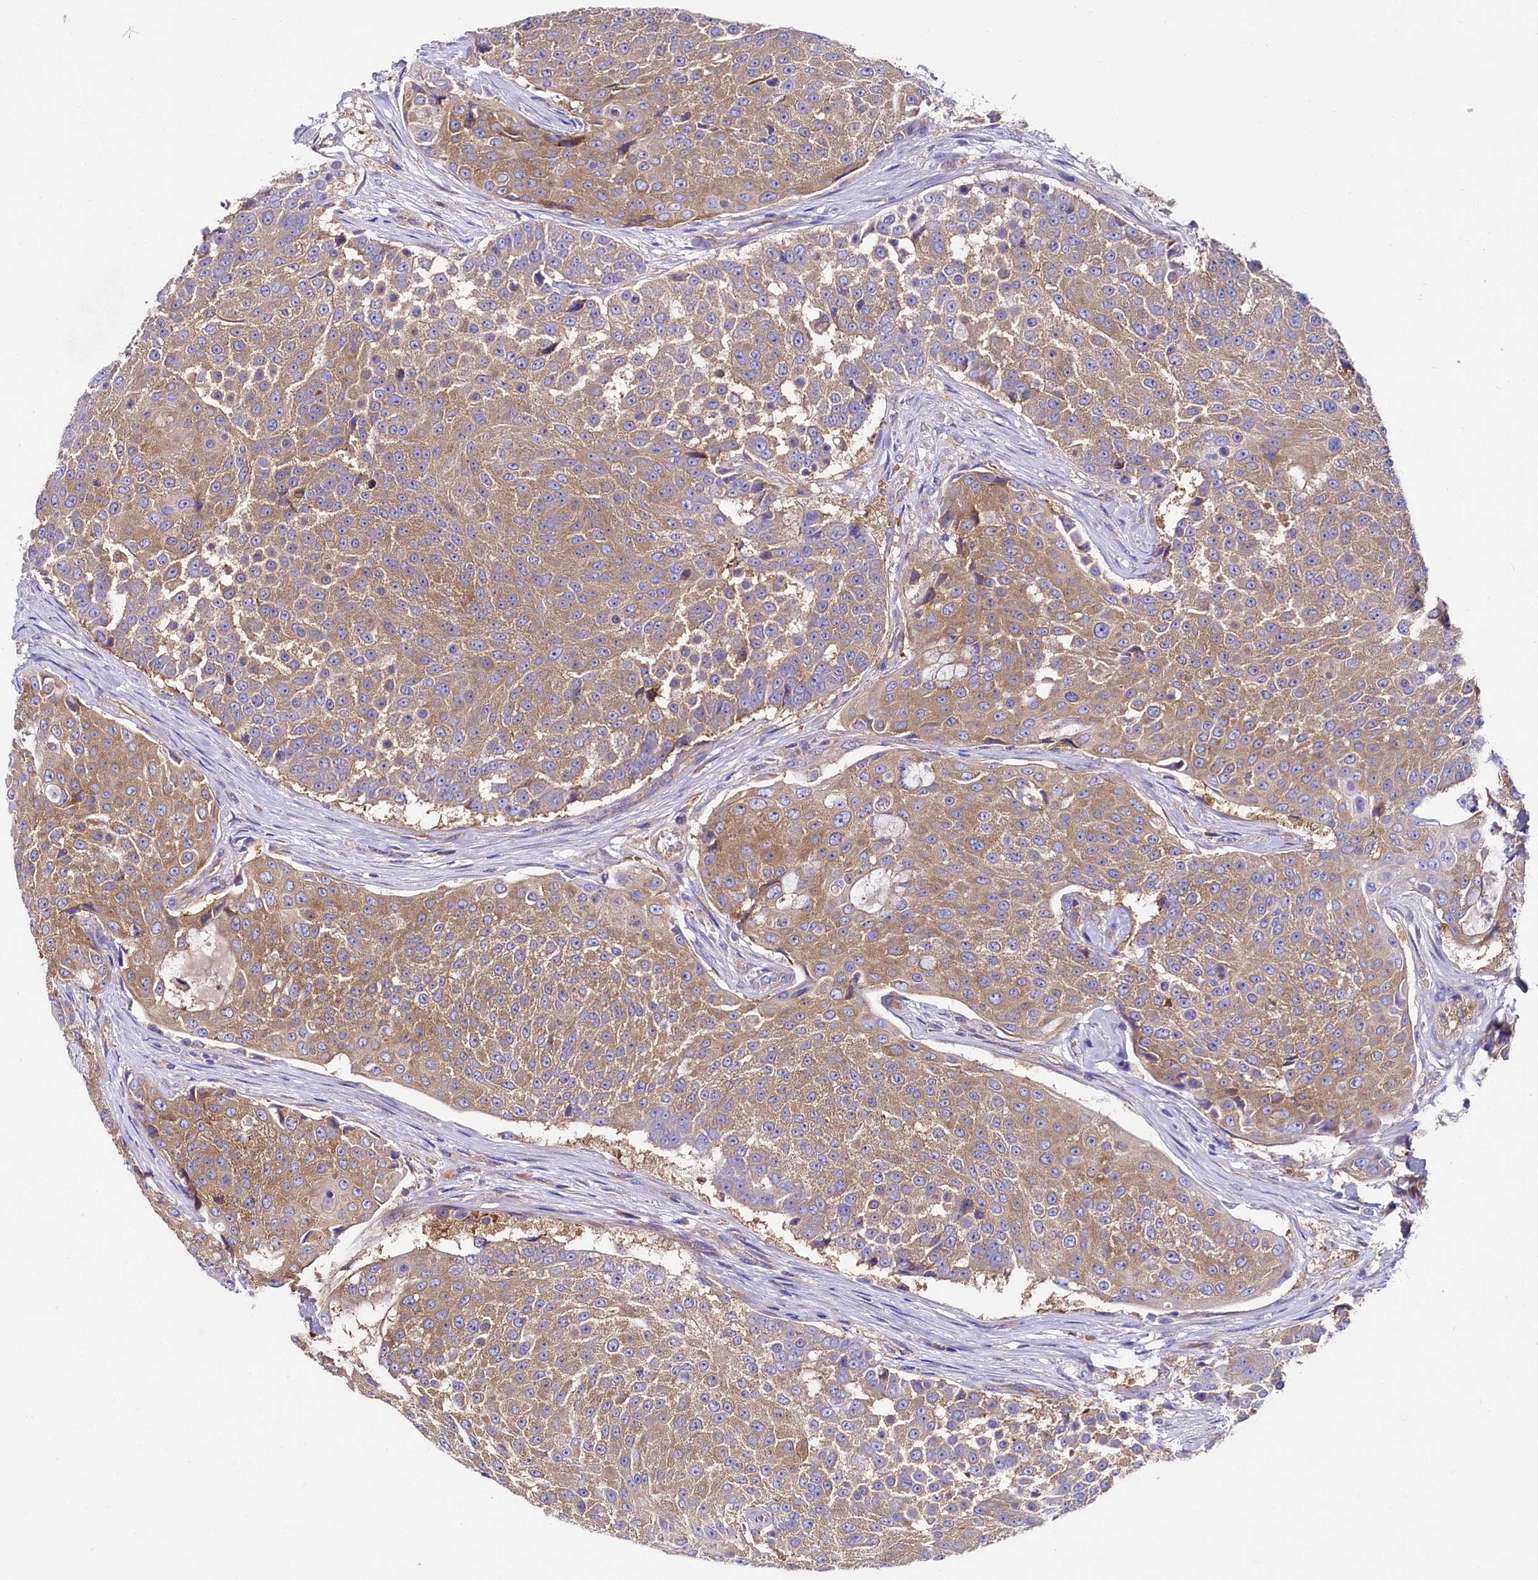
{"staining": {"intensity": "moderate", "quantity": ">75%", "location": "cytoplasmic/membranous"}, "tissue": "urothelial cancer", "cell_type": "Tumor cells", "image_type": "cancer", "snomed": [{"axis": "morphology", "description": "Urothelial carcinoma, High grade"}, {"axis": "topography", "description": "Urinary bladder"}], "caption": "Urothelial cancer tissue demonstrates moderate cytoplasmic/membranous staining in about >75% of tumor cells, visualized by immunohistochemistry.", "gene": "QARS1", "patient": {"sex": "female", "age": 63}}